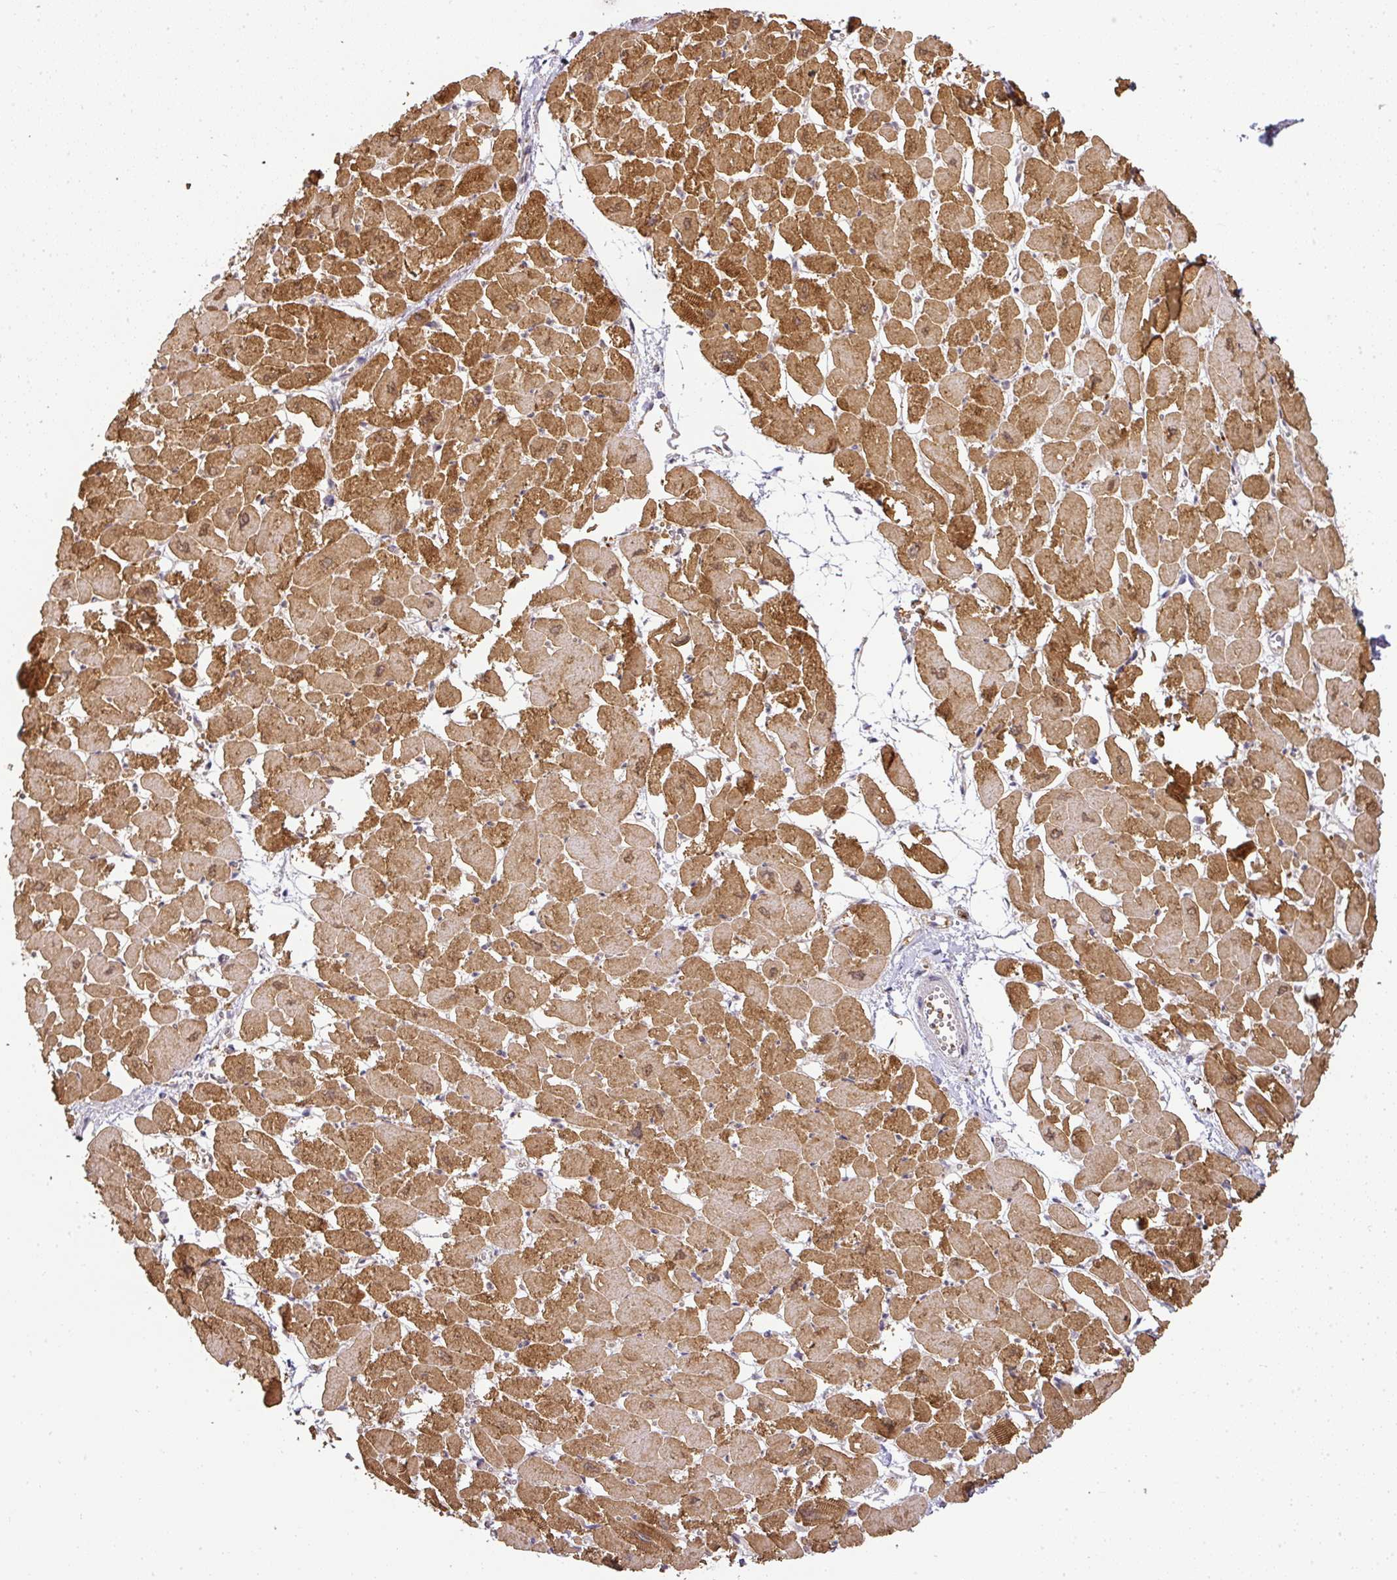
{"staining": {"intensity": "strong", "quantity": ">75%", "location": "cytoplasmic/membranous"}, "tissue": "heart muscle", "cell_type": "Cardiomyocytes", "image_type": "normal", "snomed": [{"axis": "morphology", "description": "Normal tissue, NOS"}, {"axis": "topography", "description": "Heart"}], "caption": "The image demonstrates a brown stain indicating the presence of a protein in the cytoplasmic/membranous of cardiomyocytes in heart muscle.", "gene": "MYOM2", "patient": {"sex": "male", "age": 54}}